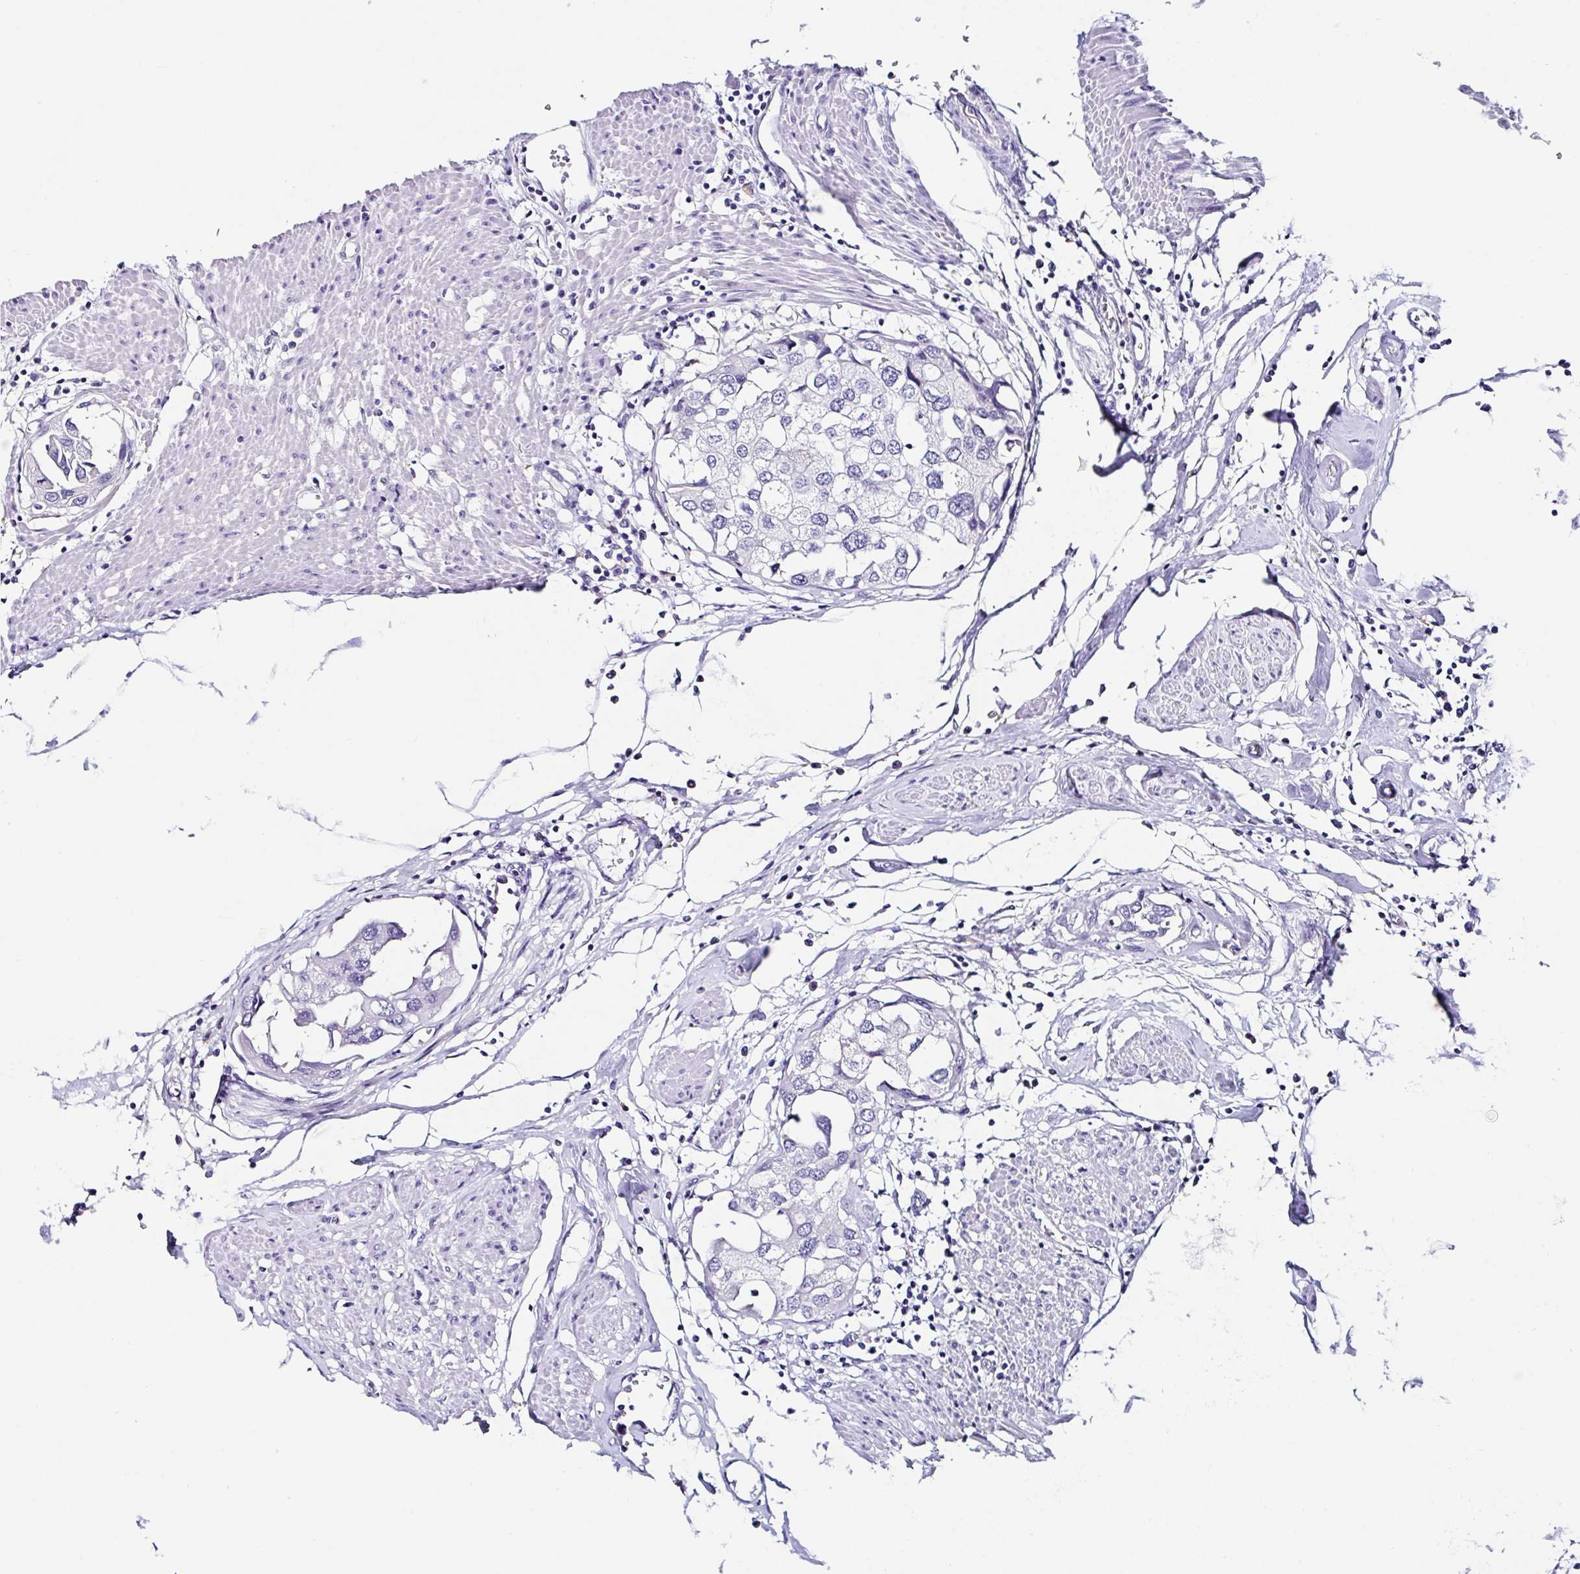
{"staining": {"intensity": "negative", "quantity": "none", "location": "none"}, "tissue": "urothelial cancer", "cell_type": "Tumor cells", "image_type": "cancer", "snomed": [{"axis": "morphology", "description": "Urothelial carcinoma, High grade"}, {"axis": "topography", "description": "Urinary bladder"}], "caption": "This is a micrograph of immunohistochemistry staining of urothelial cancer, which shows no expression in tumor cells.", "gene": "TMPRSS11E", "patient": {"sex": "male", "age": 64}}